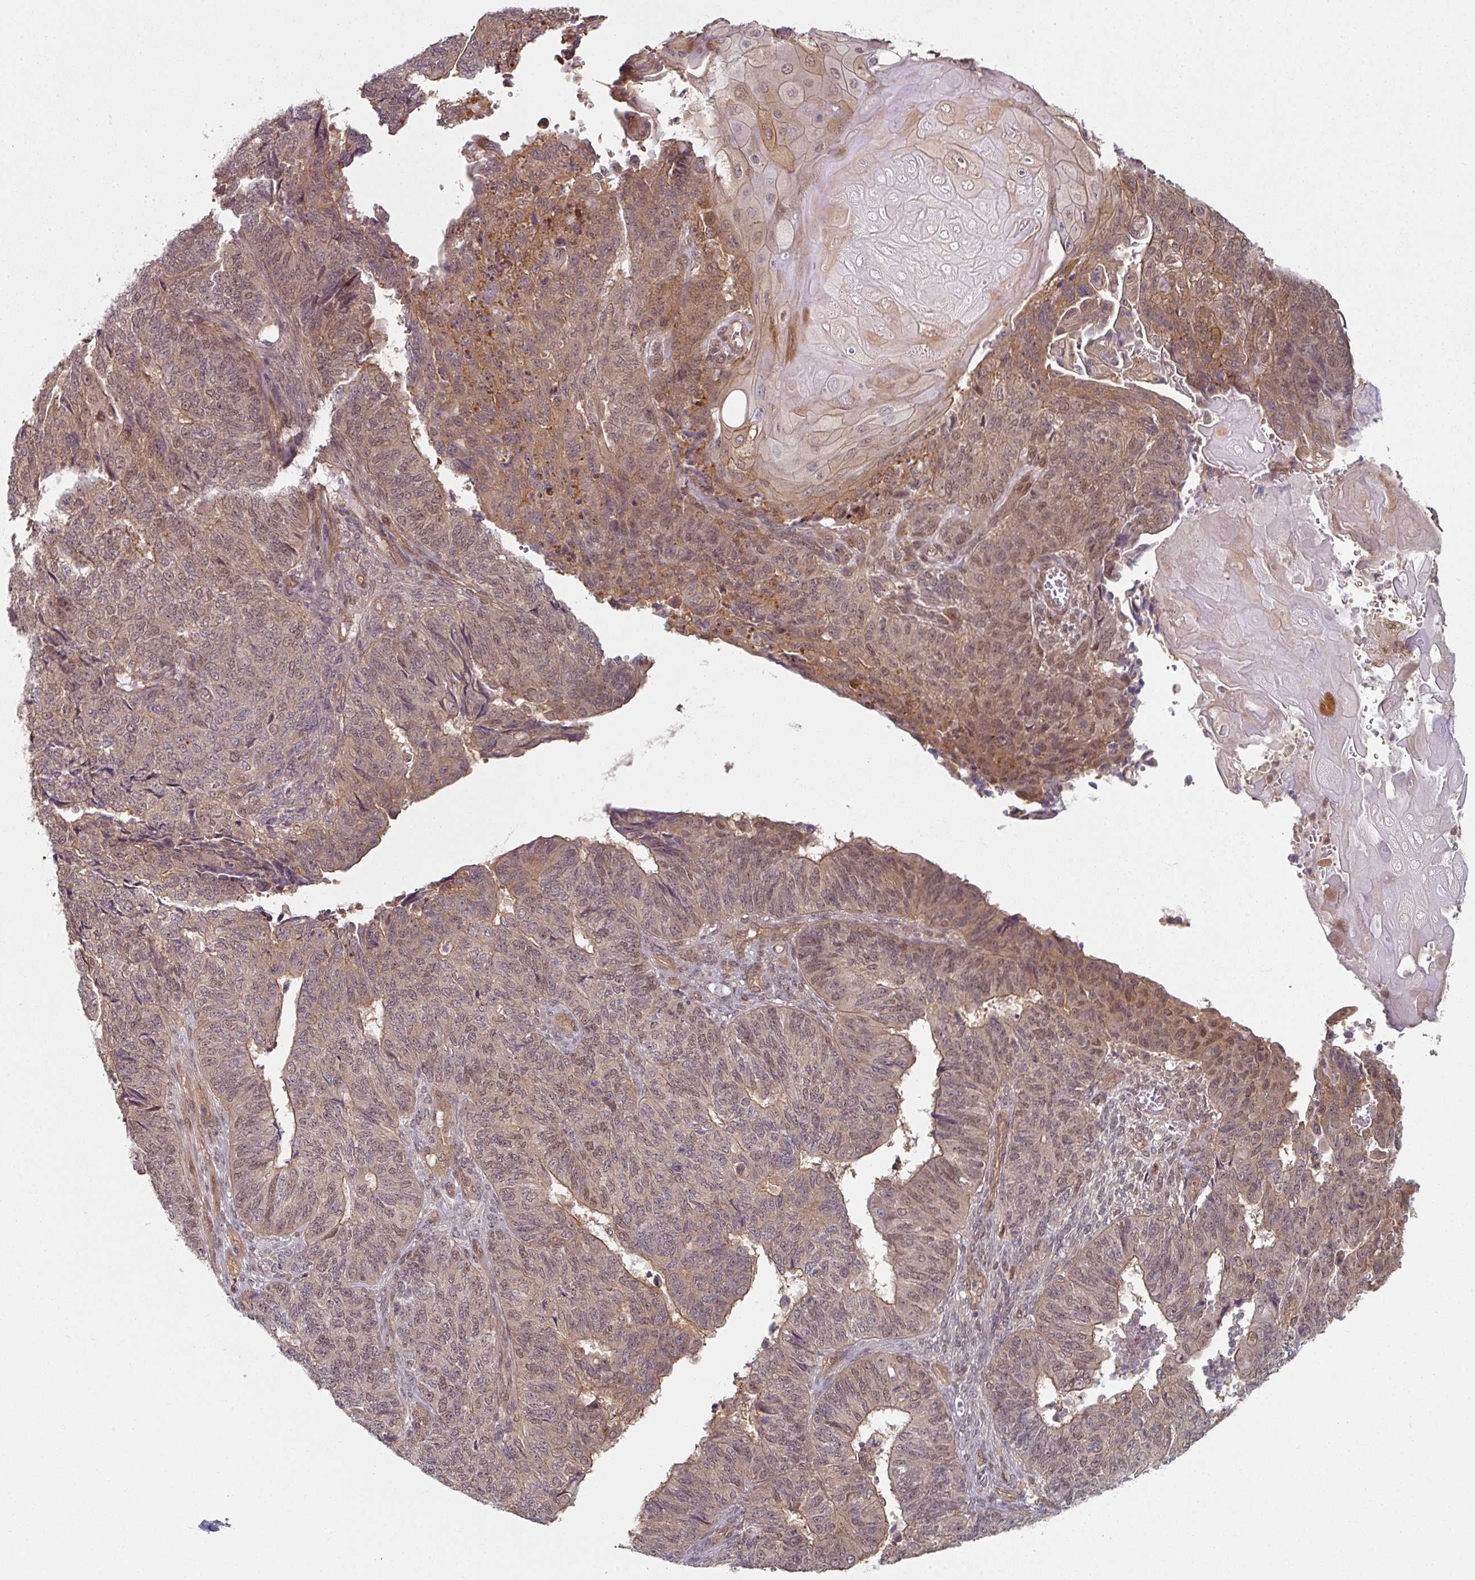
{"staining": {"intensity": "moderate", "quantity": "25%-75%", "location": "cytoplasmic/membranous,nuclear"}, "tissue": "endometrial cancer", "cell_type": "Tumor cells", "image_type": "cancer", "snomed": [{"axis": "morphology", "description": "Adenocarcinoma, NOS"}, {"axis": "topography", "description": "Endometrium"}], "caption": "This is an image of immunohistochemistry staining of adenocarcinoma (endometrial), which shows moderate staining in the cytoplasmic/membranous and nuclear of tumor cells.", "gene": "PSME3IP1", "patient": {"sex": "female", "age": 32}}